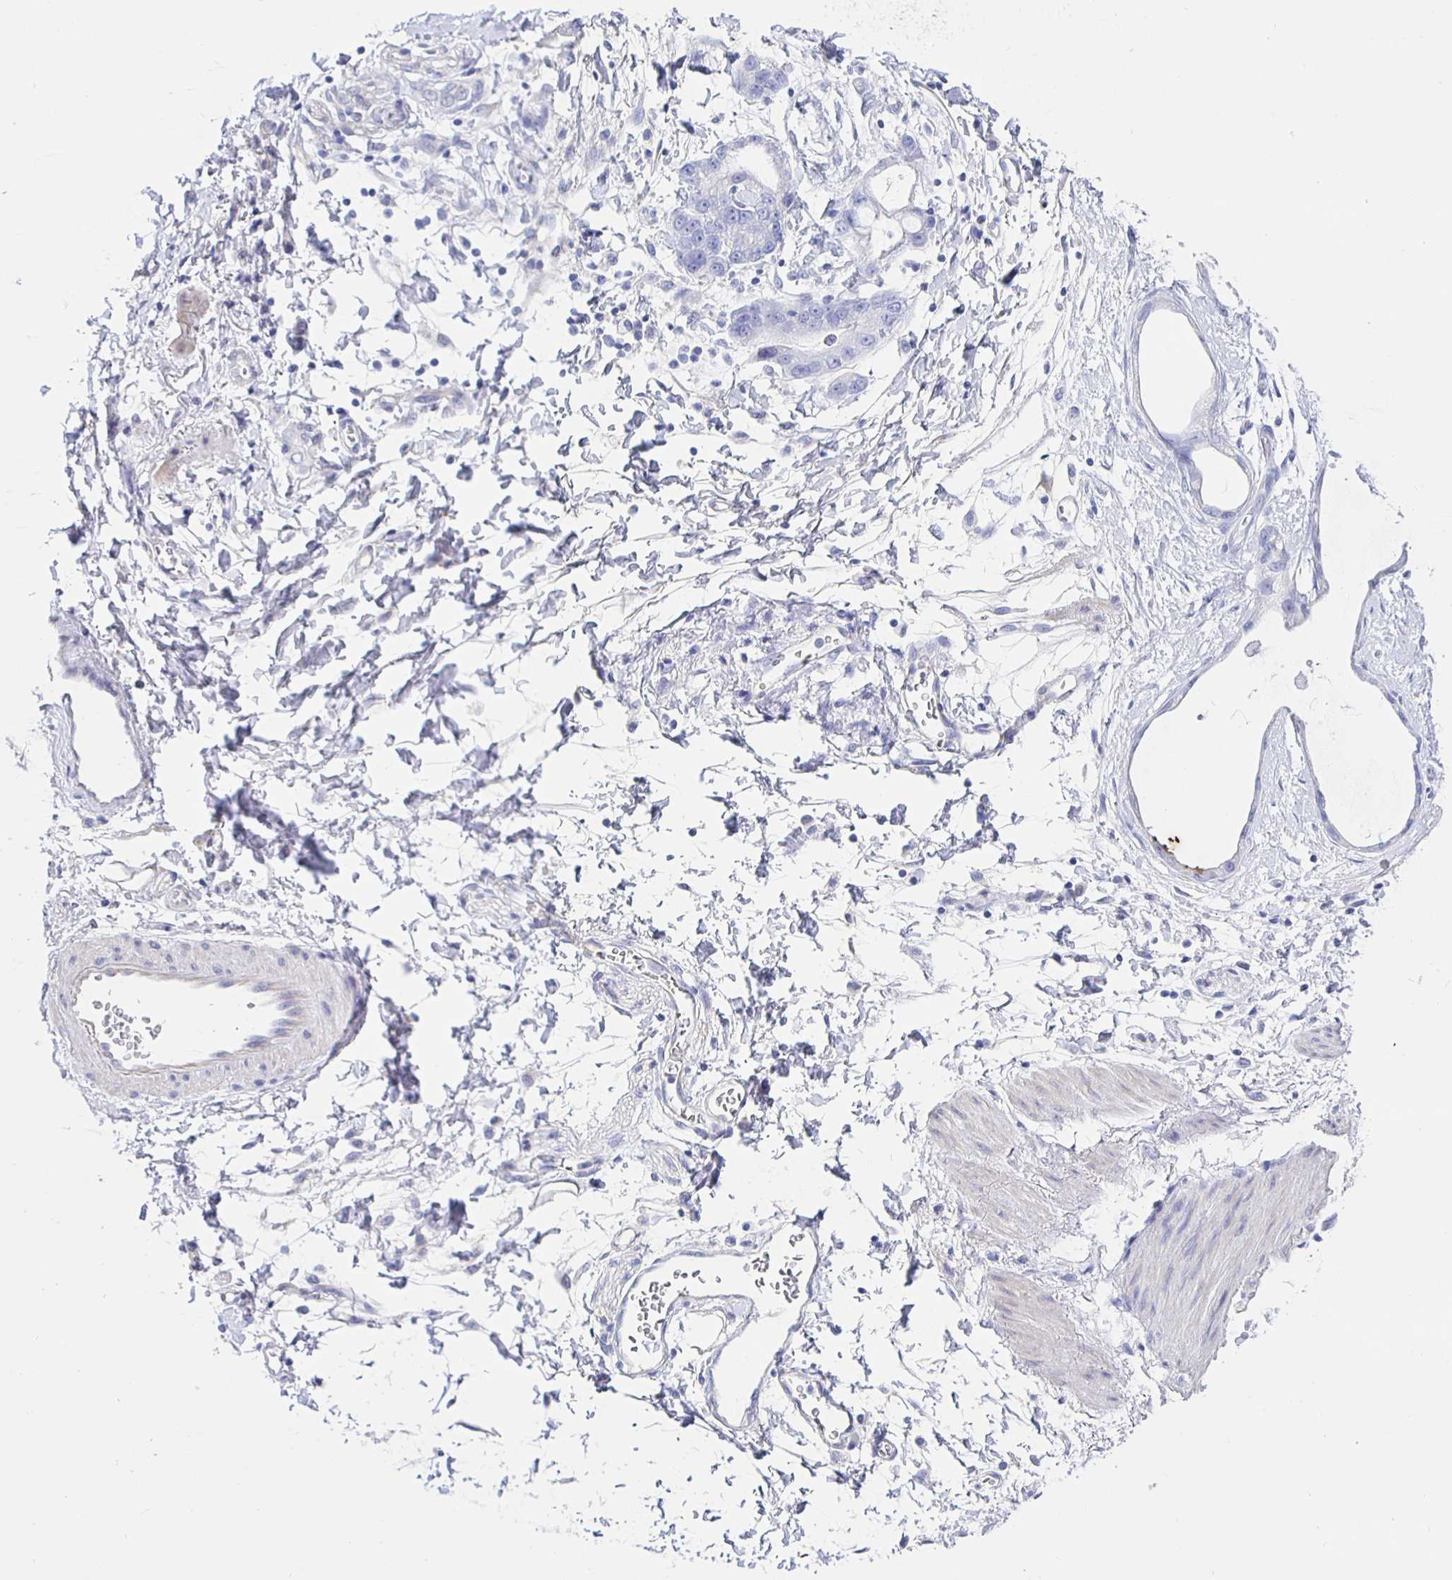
{"staining": {"intensity": "negative", "quantity": "none", "location": "none"}, "tissue": "stomach cancer", "cell_type": "Tumor cells", "image_type": "cancer", "snomed": [{"axis": "morphology", "description": "Adenocarcinoma, NOS"}, {"axis": "topography", "description": "Stomach"}], "caption": "Tumor cells are negative for brown protein staining in stomach cancer.", "gene": "HSPA4L", "patient": {"sex": "male", "age": 55}}